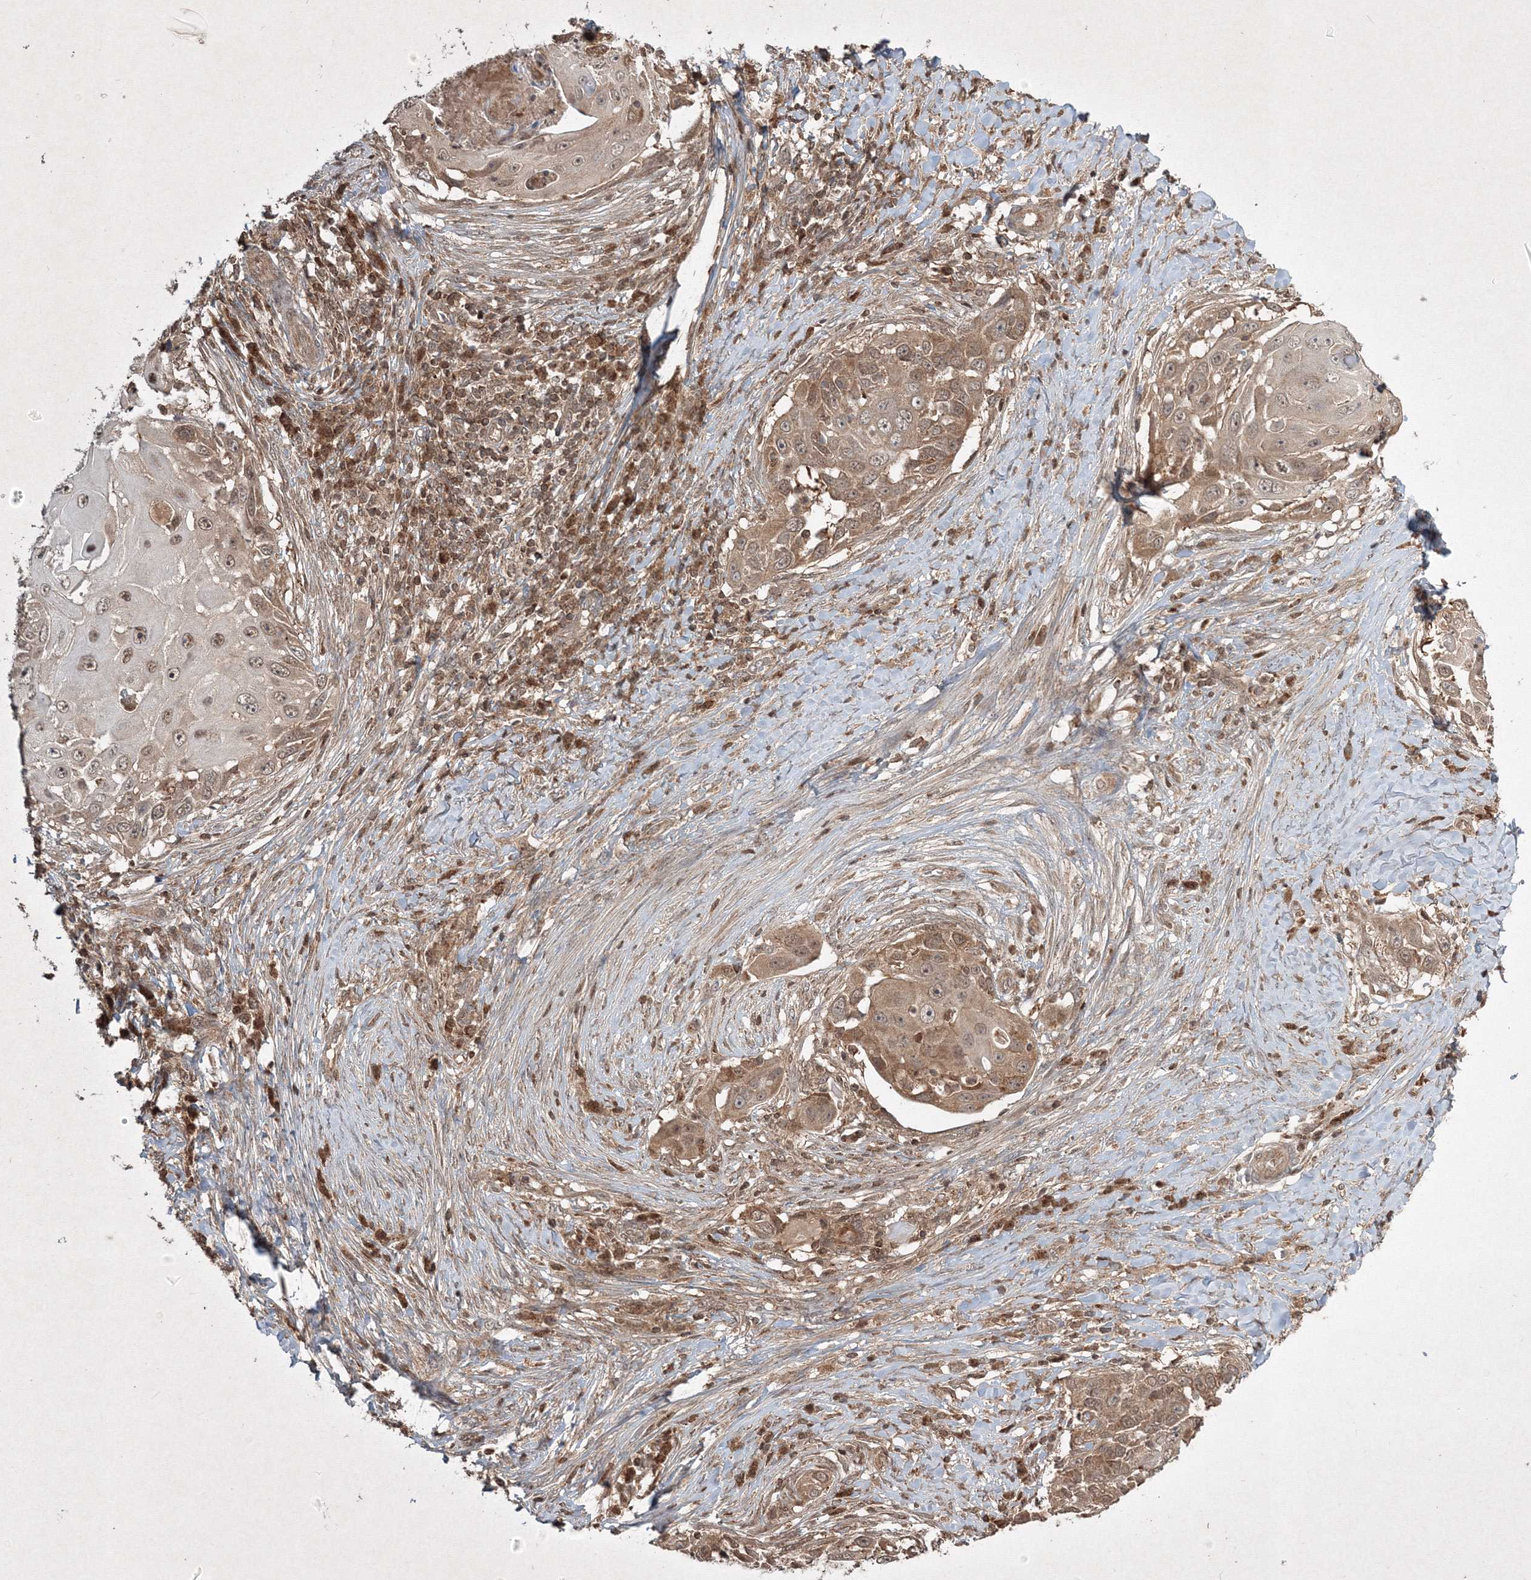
{"staining": {"intensity": "moderate", "quantity": "25%-75%", "location": "cytoplasmic/membranous"}, "tissue": "skin cancer", "cell_type": "Tumor cells", "image_type": "cancer", "snomed": [{"axis": "morphology", "description": "Squamous cell carcinoma, NOS"}, {"axis": "topography", "description": "Skin"}], "caption": "Protein expression analysis of skin squamous cell carcinoma shows moderate cytoplasmic/membranous expression in approximately 25%-75% of tumor cells.", "gene": "PLTP", "patient": {"sex": "female", "age": 44}}